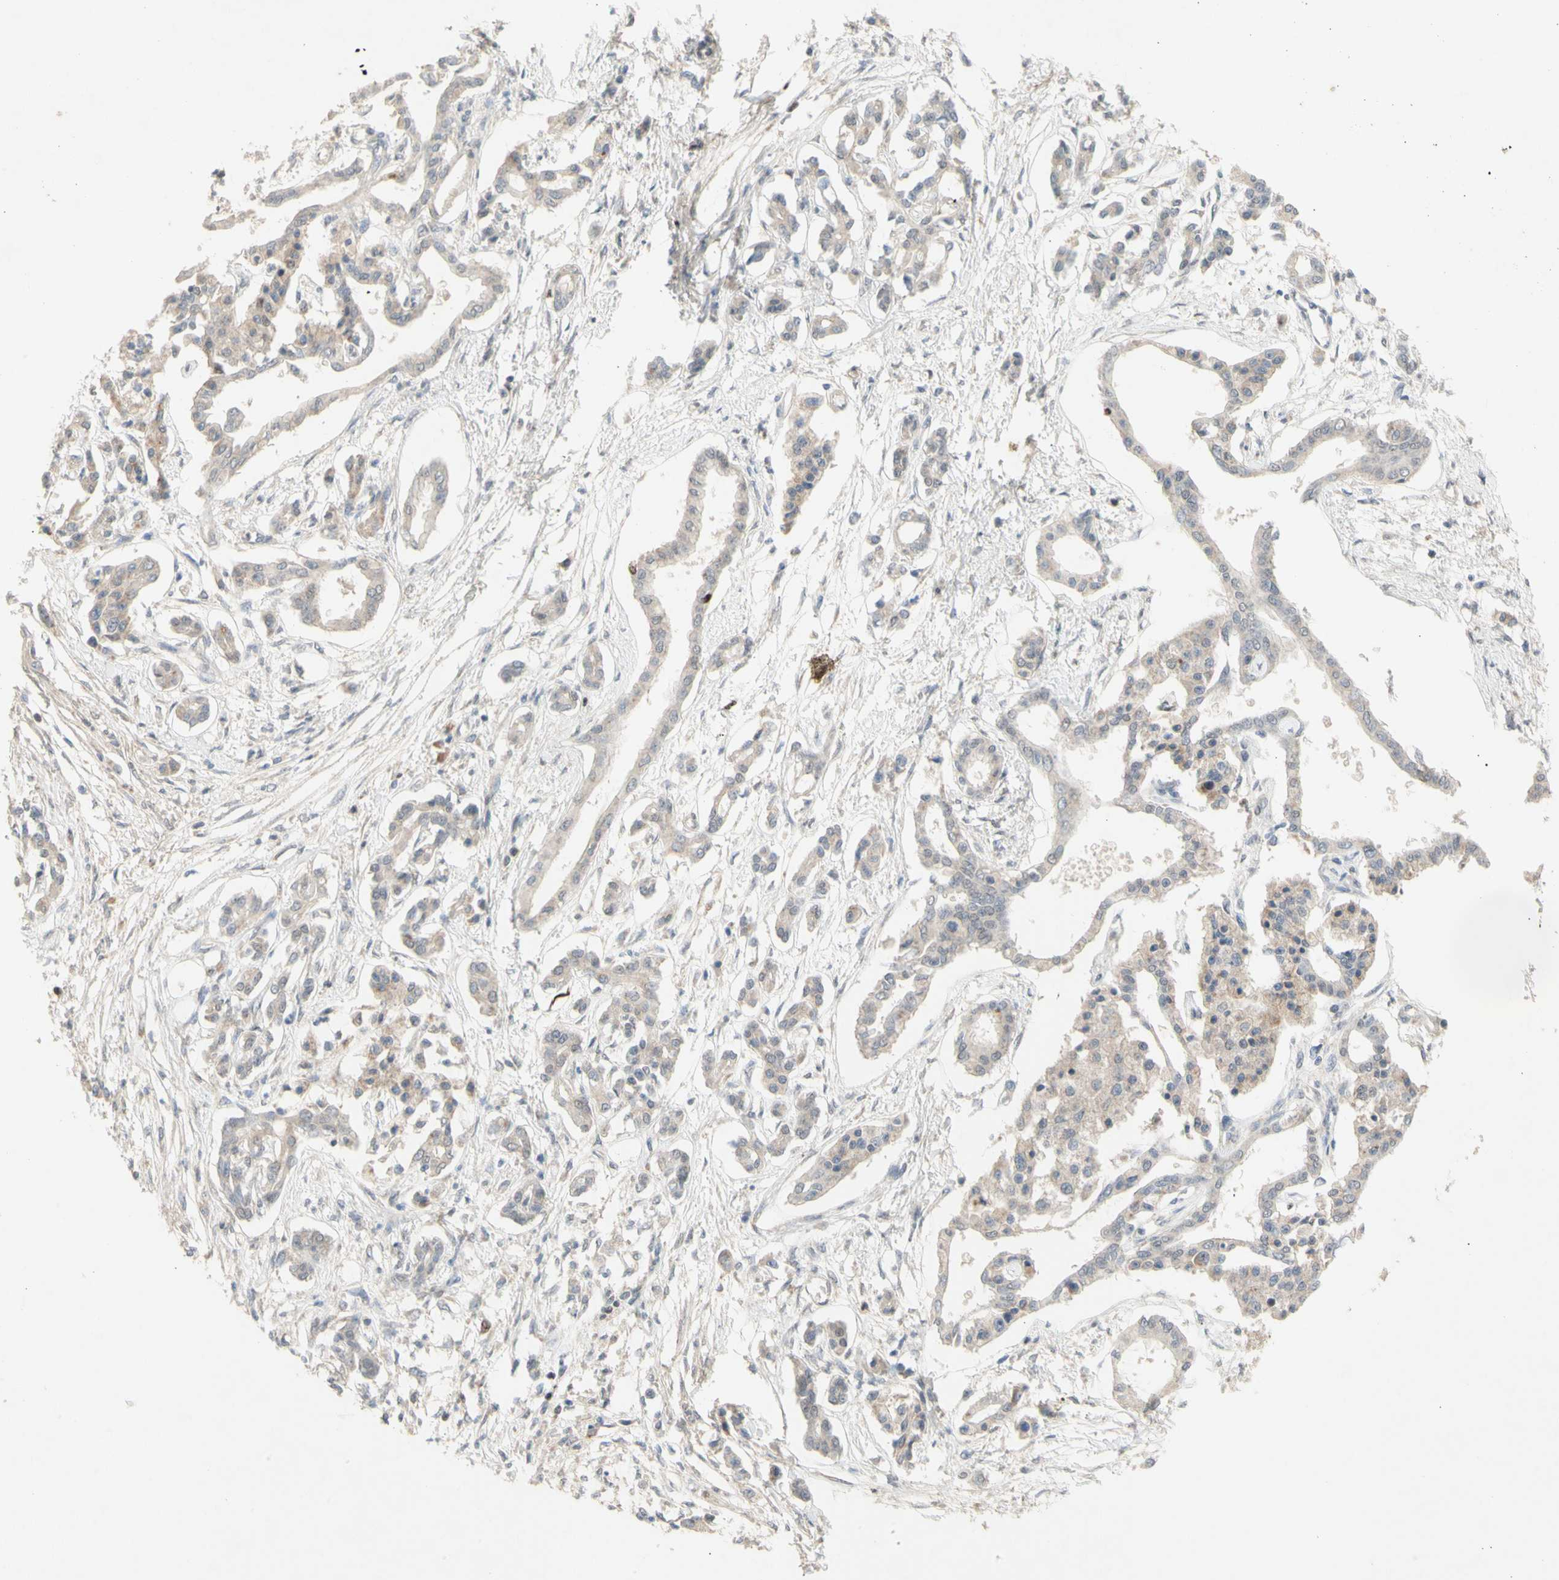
{"staining": {"intensity": "weak", "quantity": ">75%", "location": "cytoplasmic/membranous"}, "tissue": "pancreatic cancer", "cell_type": "Tumor cells", "image_type": "cancer", "snomed": [{"axis": "morphology", "description": "Adenocarcinoma, NOS"}, {"axis": "topography", "description": "Pancreas"}], "caption": "The immunohistochemical stain labels weak cytoplasmic/membranous expression in tumor cells of pancreatic adenocarcinoma tissue. The staining was performed using DAB to visualize the protein expression in brown, while the nuclei were stained in blue with hematoxylin (Magnification: 20x).", "gene": "NLRP1", "patient": {"sex": "male", "age": 56}}